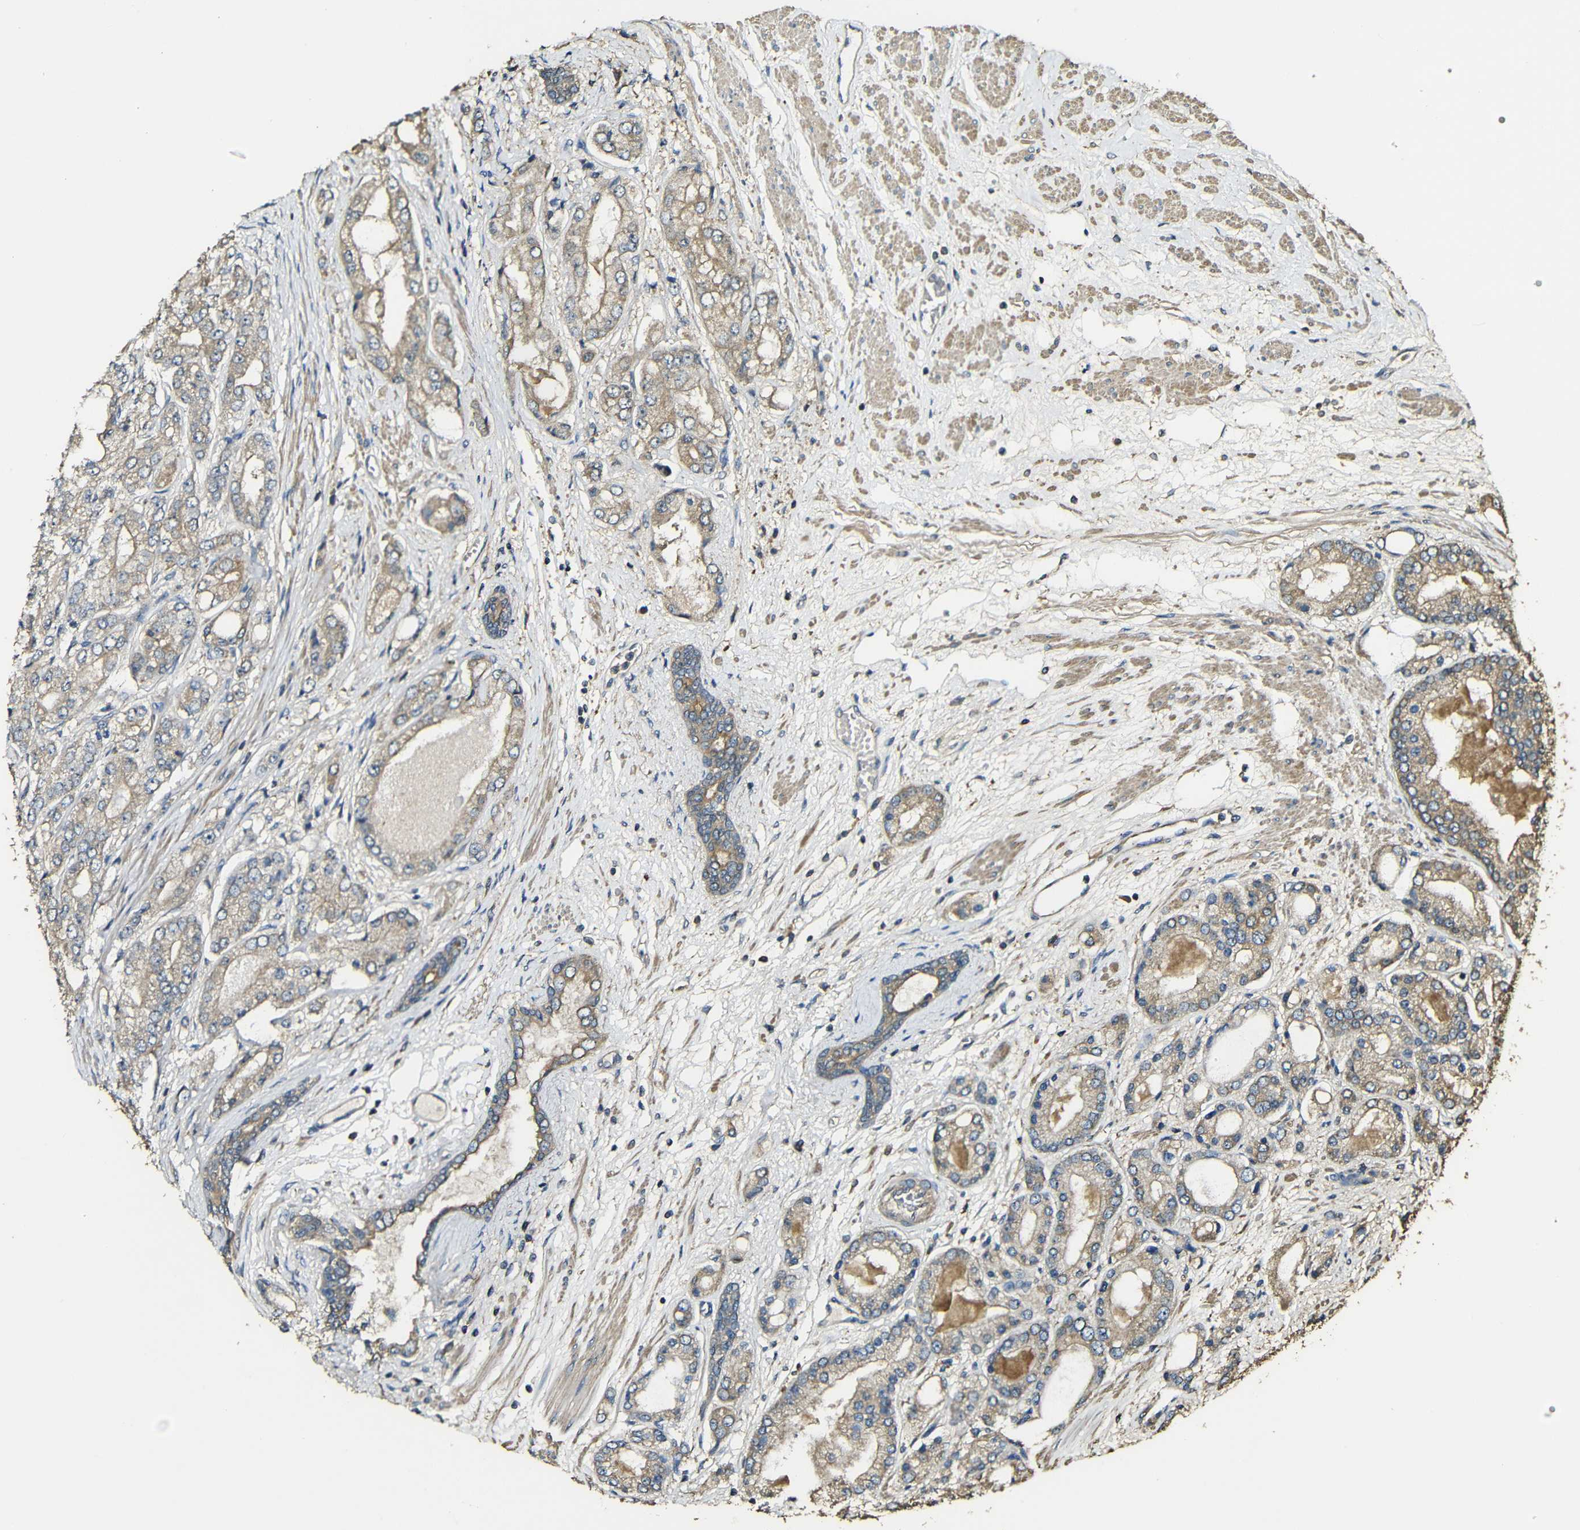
{"staining": {"intensity": "weak", "quantity": ">75%", "location": "cytoplasmic/membranous"}, "tissue": "prostate cancer", "cell_type": "Tumor cells", "image_type": "cancer", "snomed": [{"axis": "morphology", "description": "Adenocarcinoma, High grade"}, {"axis": "topography", "description": "Prostate"}], "caption": "This image displays prostate cancer stained with IHC to label a protein in brown. The cytoplasmic/membranous of tumor cells show weak positivity for the protein. Nuclei are counter-stained blue.", "gene": "CASP8", "patient": {"sex": "male", "age": 59}}